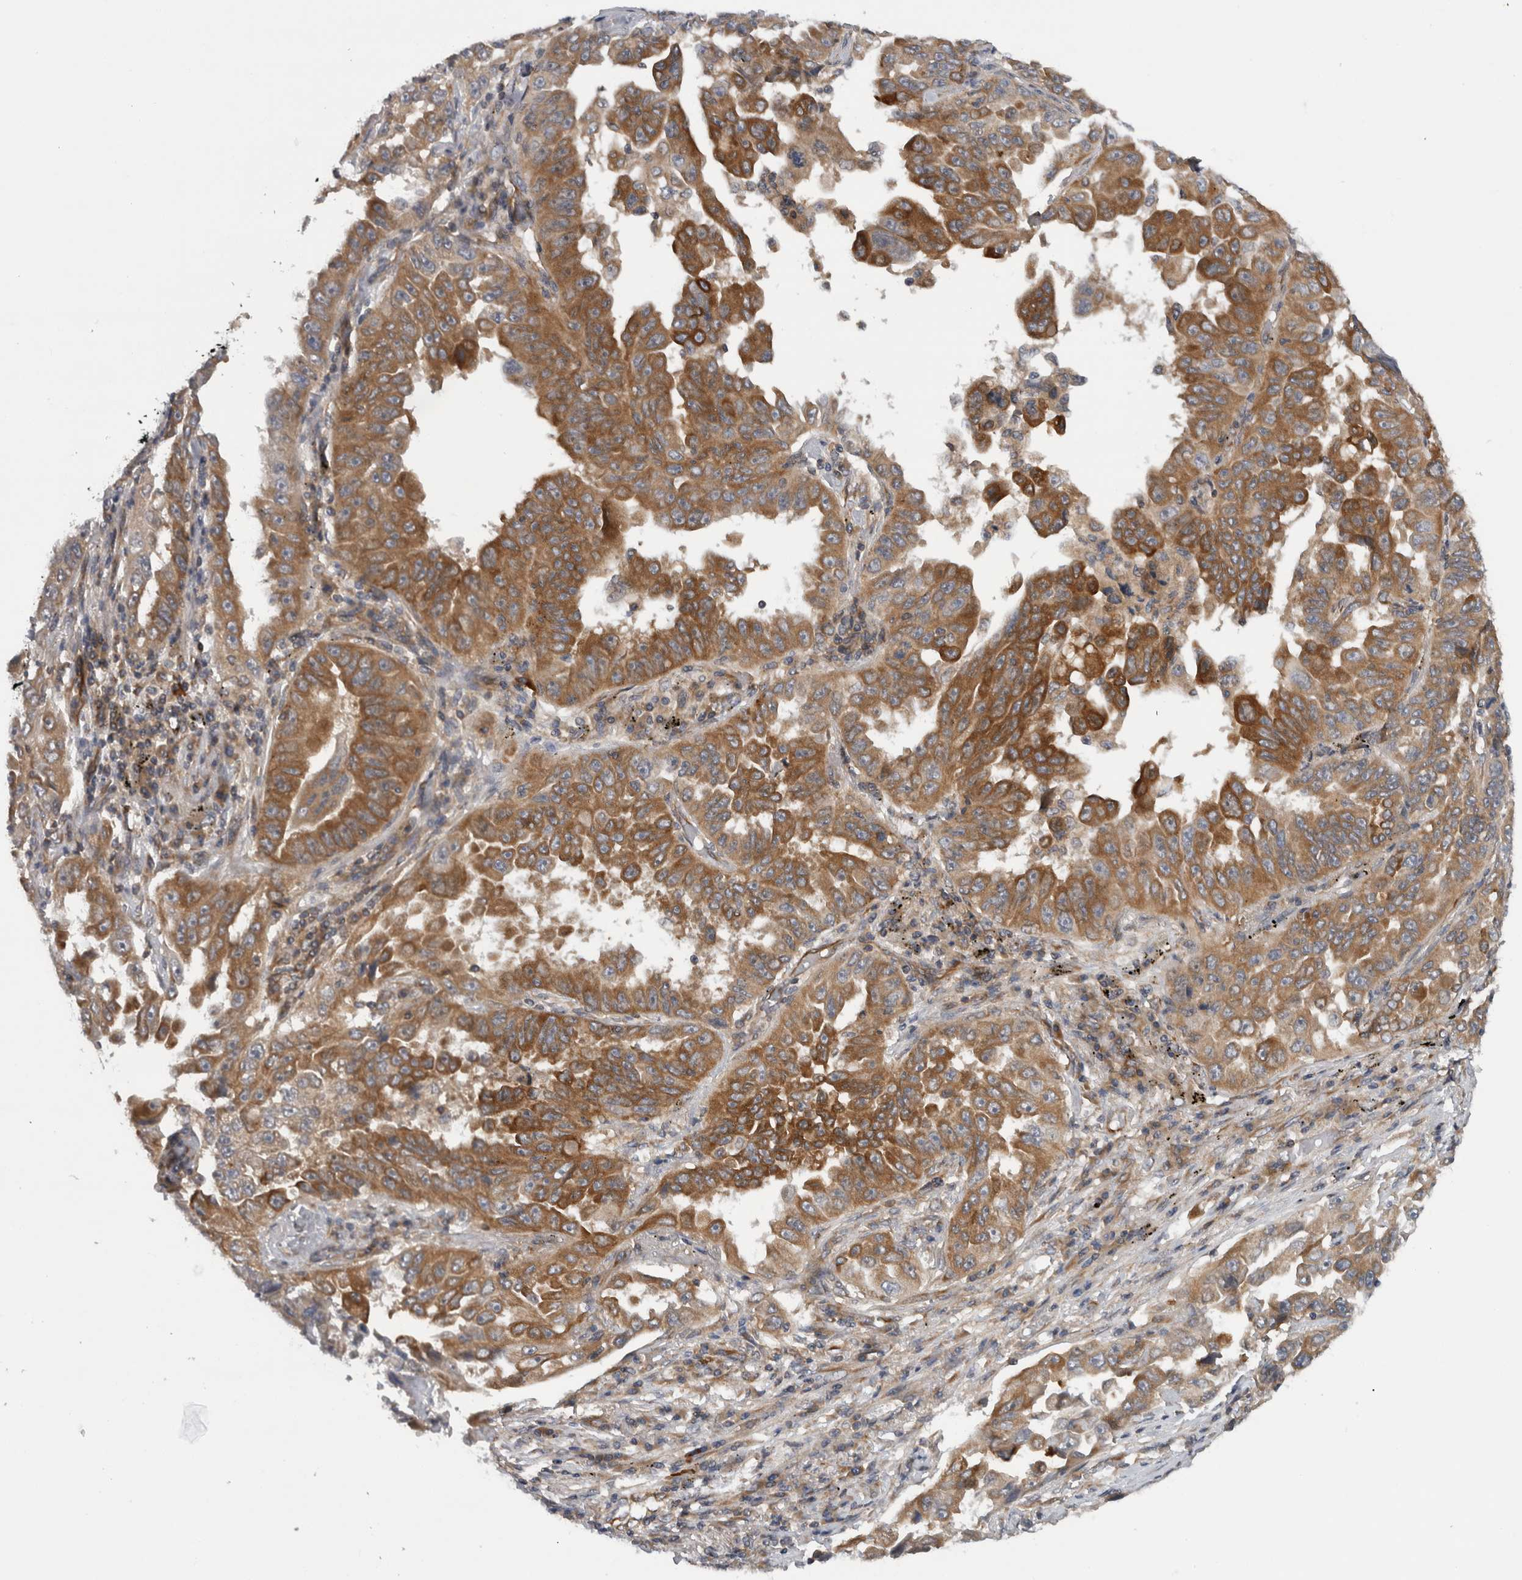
{"staining": {"intensity": "moderate", "quantity": "25%-75%", "location": "cytoplasmic/membranous"}, "tissue": "lung cancer", "cell_type": "Tumor cells", "image_type": "cancer", "snomed": [{"axis": "morphology", "description": "Adenocarcinoma, NOS"}, {"axis": "topography", "description": "Lung"}], "caption": "Immunohistochemistry (DAB (3,3'-diaminobenzidine)) staining of lung cancer (adenocarcinoma) displays moderate cytoplasmic/membranous protein staining in about 25%-75% of tumor cells.", "gene": "PDCD2", "patient": {"sex": "female", "age": 51}}